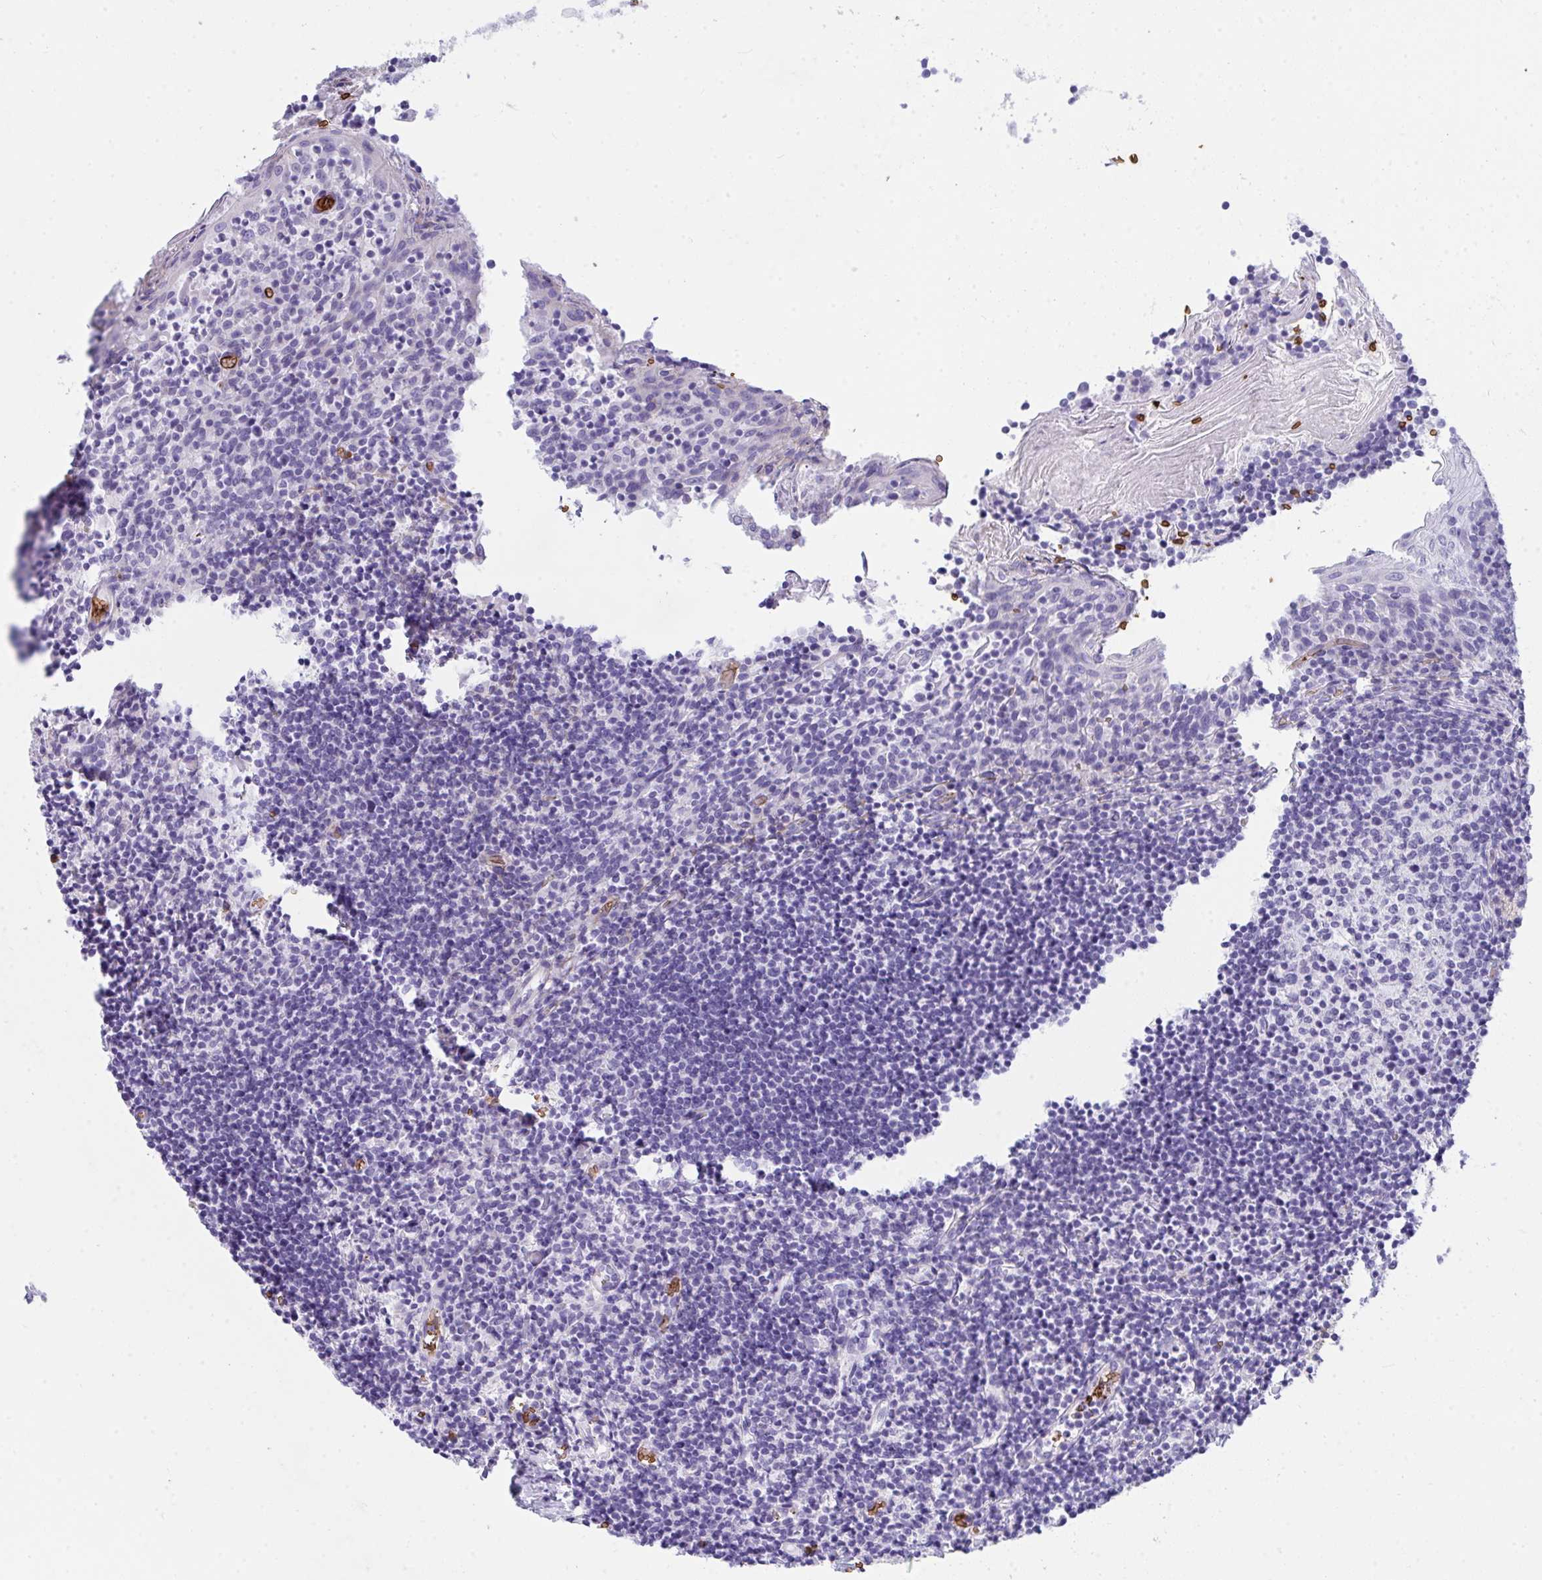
{"staining": {"intensity": "negative", "quantity": "none", "location": "none"}, "tissue": "tonsil", "cell_type": "Germinal center cells", "image_type": "normal", "snomed": [{"axis": "morphology", "description": "Normal tissue, NOS"}, {"axis": "topography", "description": "Tonsil"}], "caption": "Immunohistochemistry (IHC) photomicrograph of normal tonsil: human tonsil stained with DAB demonstrates no significant protein expression in germinal center cells.", "gene": "ANK1", "patient": {"sex": "female", "age": 10}}